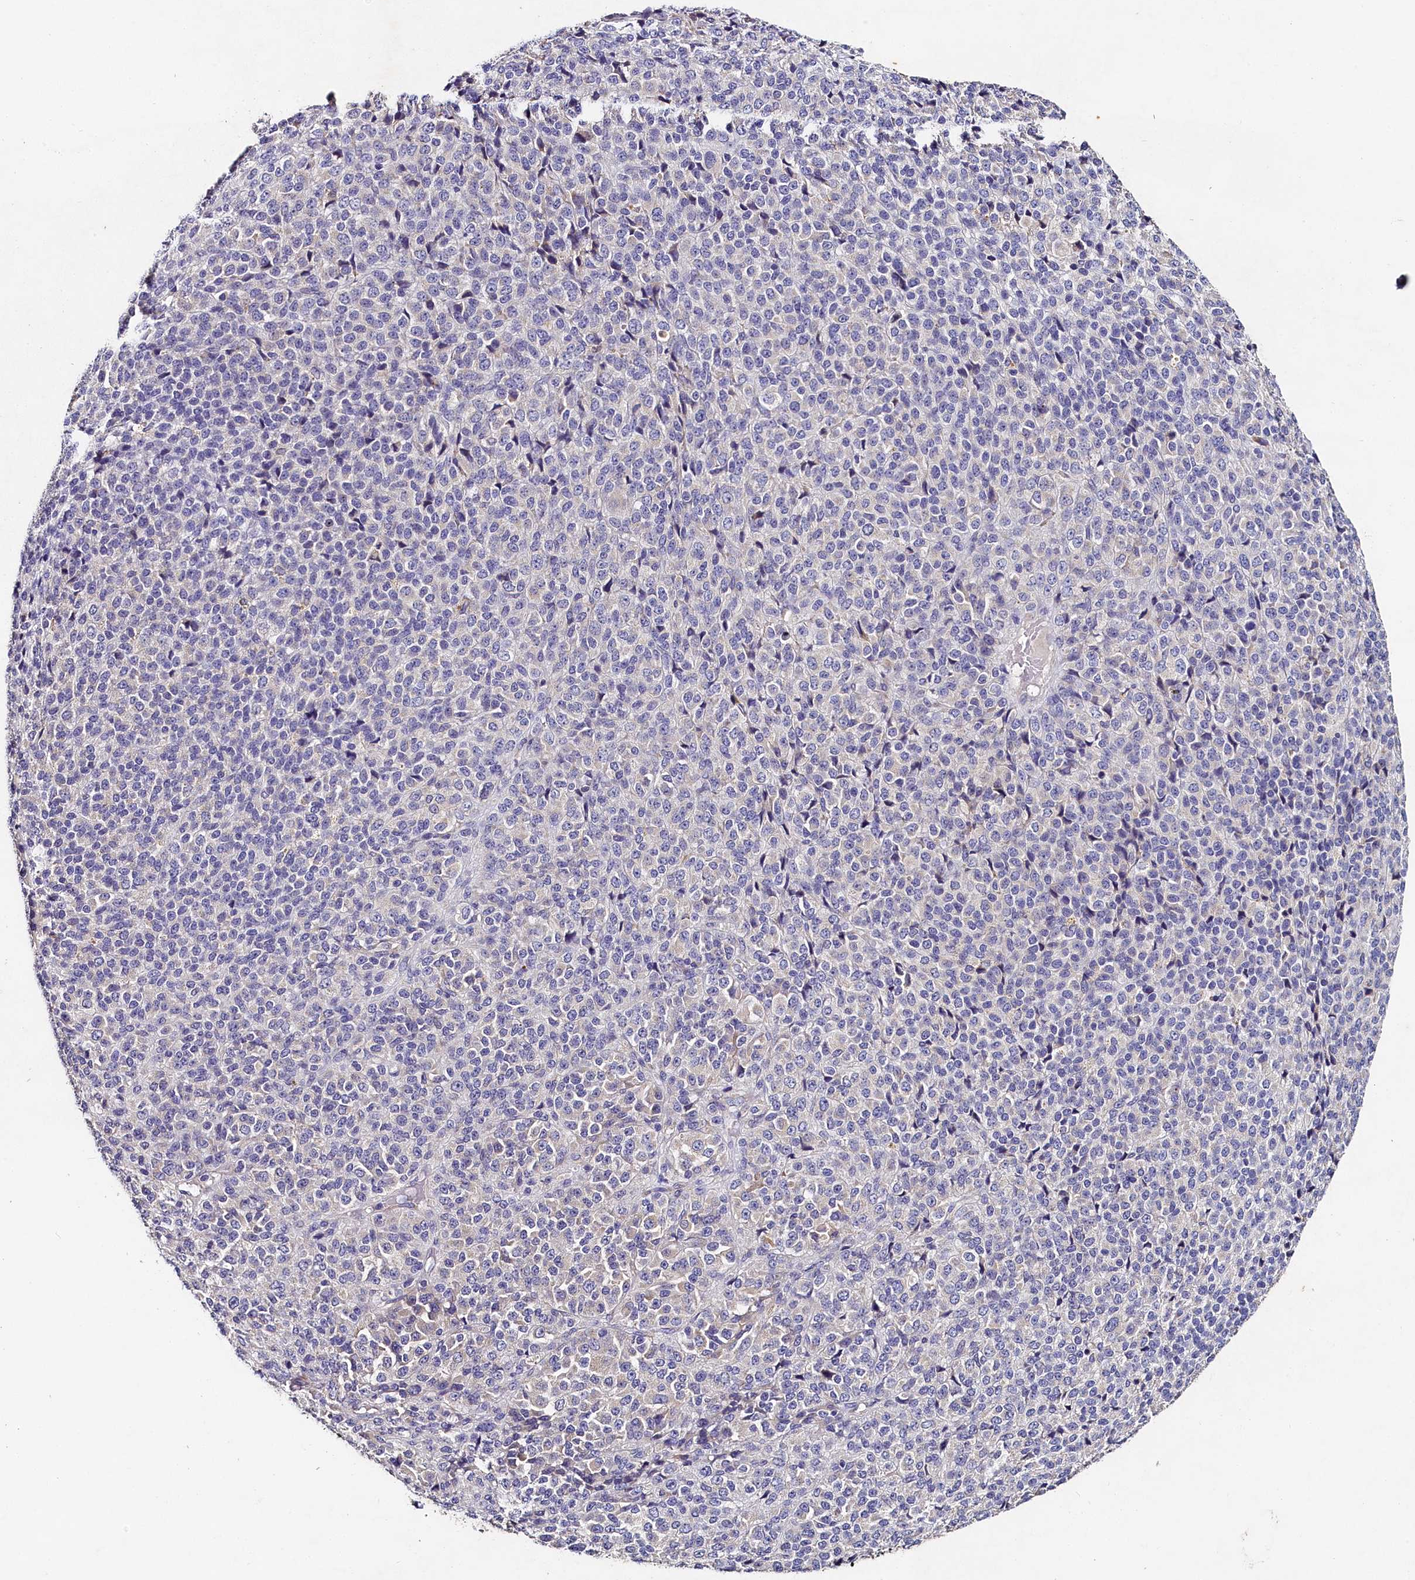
{"staining": {"intensity": "negative", "quantity": "none", "location": "none"}, "tissue": "melanoma", "cell_type": "Tumor cells", "image_type": "cancer", "snomed": [{"axis": "morphology", "description": "Malignant melanoma, Metastatic site"}, {"axis": "topography", "description": "Brain"}], "caption": "Tumor cells show no significant positivity in melanoma.", "gene": "ST7L", "patient": {"sex": "female", "age": 56}}